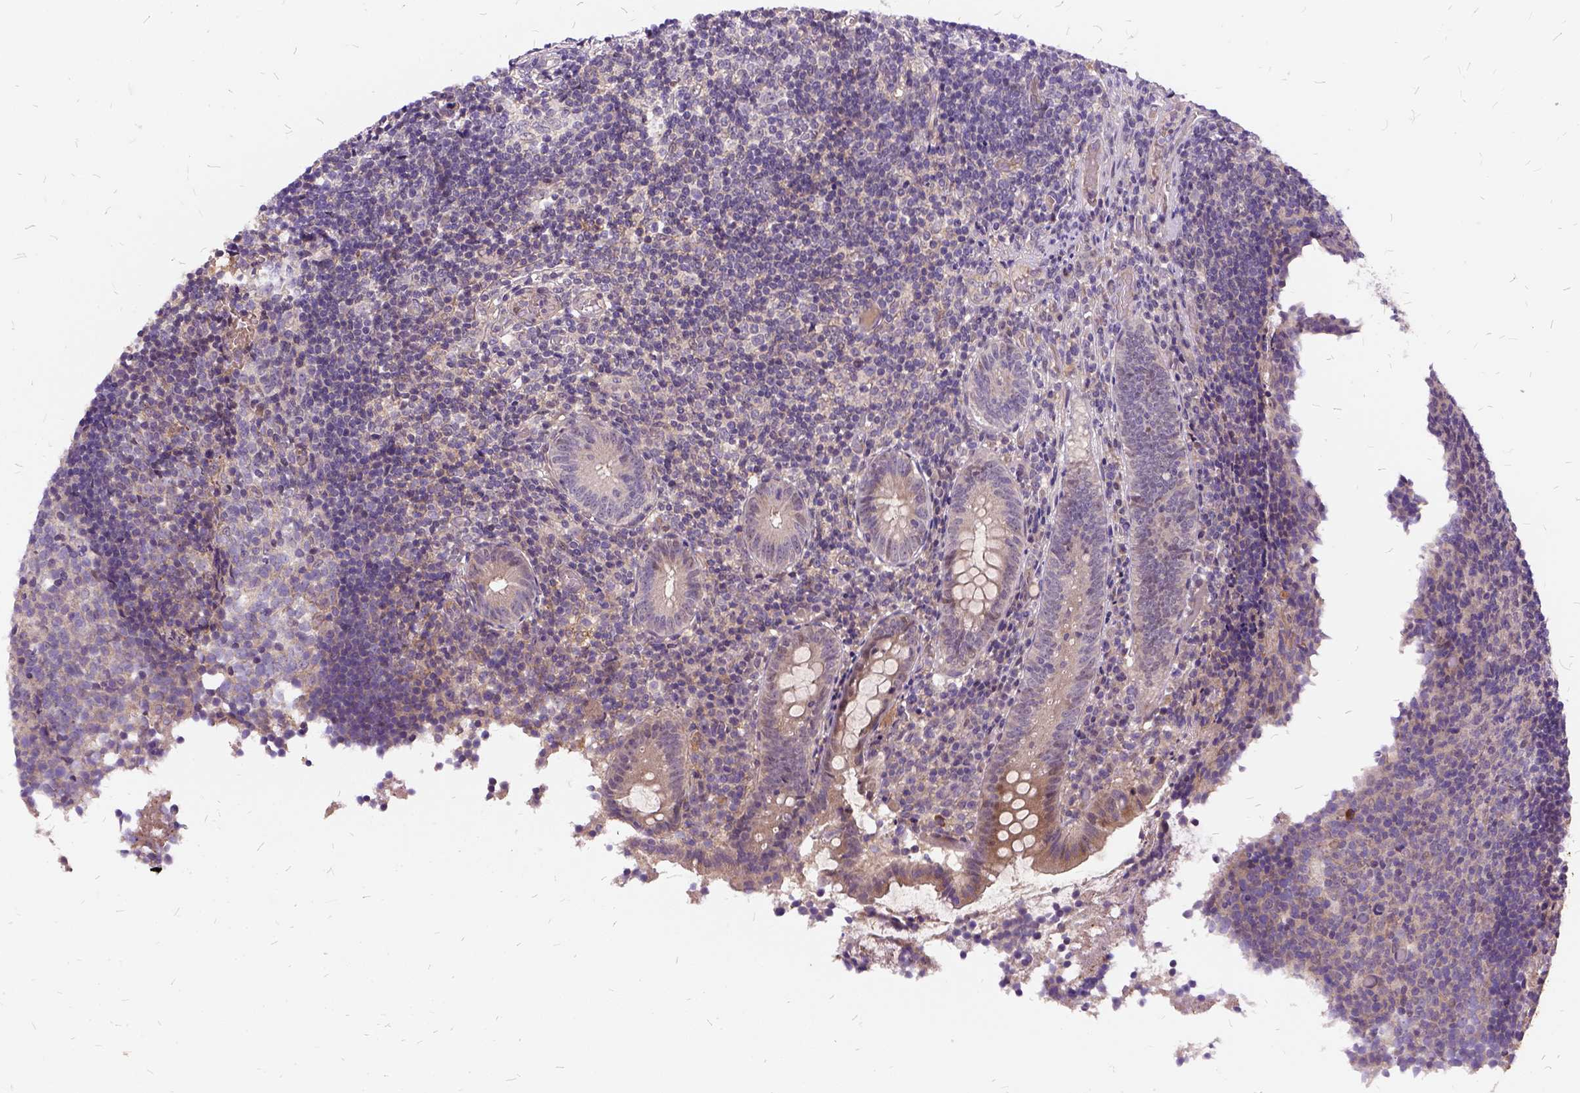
{"staining": {"intensity": "weak", "quantity": "<25%", "location": "cytoplasmic/membranous"}, "tissue": "appendix", "cell_type": "Glandular cells", "image_type": "normal", "snomed": [{"axis": "morphology", "description": "Normal tissue, NOS"}, {"axis": "topography", "description": "Appendix"}], "caption": "A high-resolution micrograph shows immunohistochemistry (IHC) staining of normal appendix, which reveals no significant staining in glandular cells.", "gene": "ILRUN", "patient": {"sex": "female", "age": 32}}